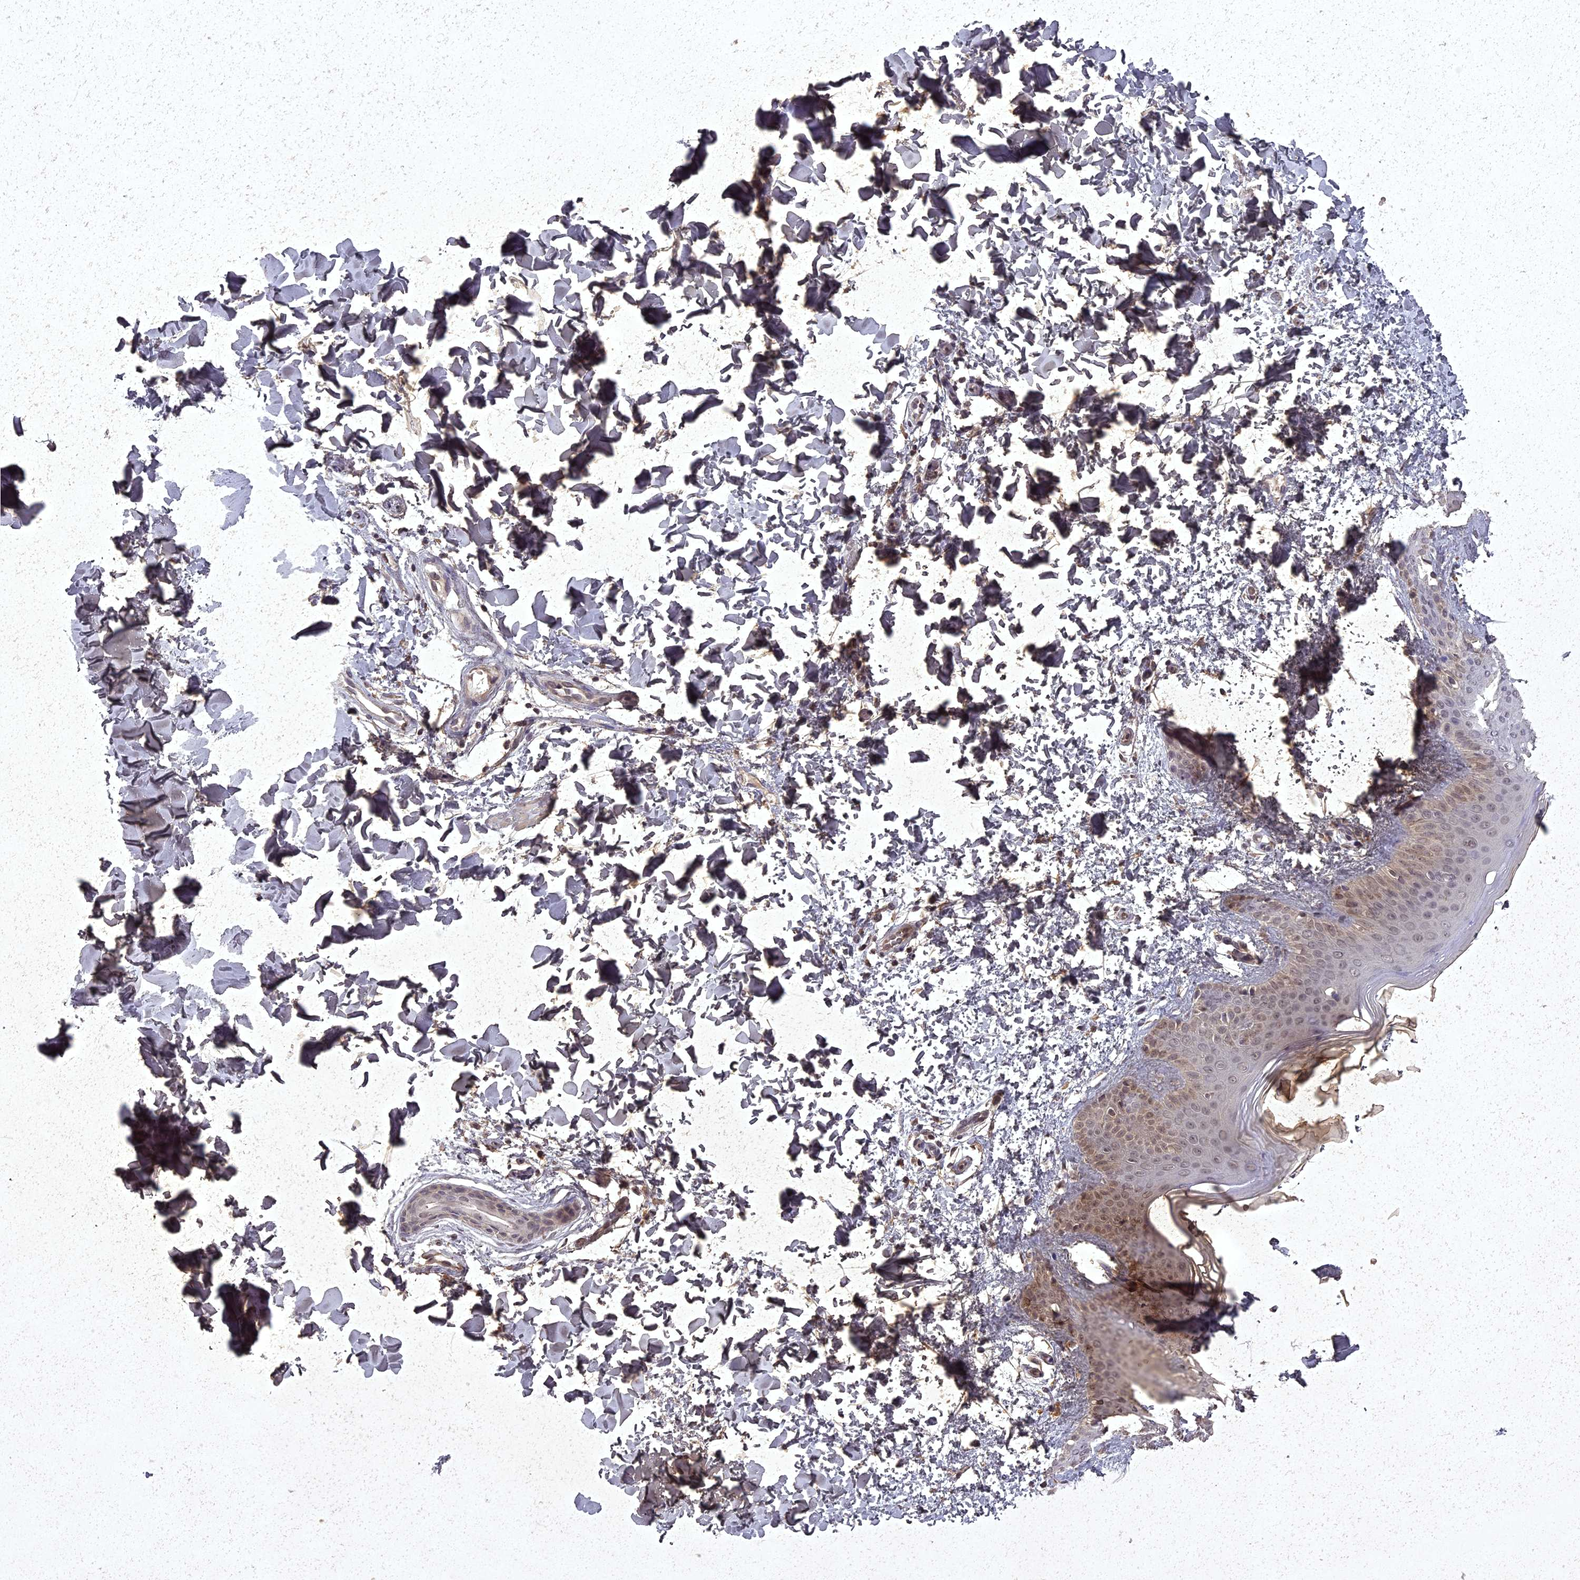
{"staining": {"intensity": "moderate", "quantity": ">75%", "location": "cytoplasmic/membranous,nuclear"}, "tissue": "skin", "cell_type": "Fibroblasts", "image_type": "normal", "snomed": [{"axis": "morphology", "description": "Normal tissue, NOS"}, {"axis": "topography", "description": "Skin"}], "caption": "Skin stained with immunohistochemistry (IHC) exhibits moderate cytoplasmic/membranous,nuclear positivity in approximately >75% of fibroblasts.", "gene": "ING5", "patient": {"sex": "male", "age": 36}}